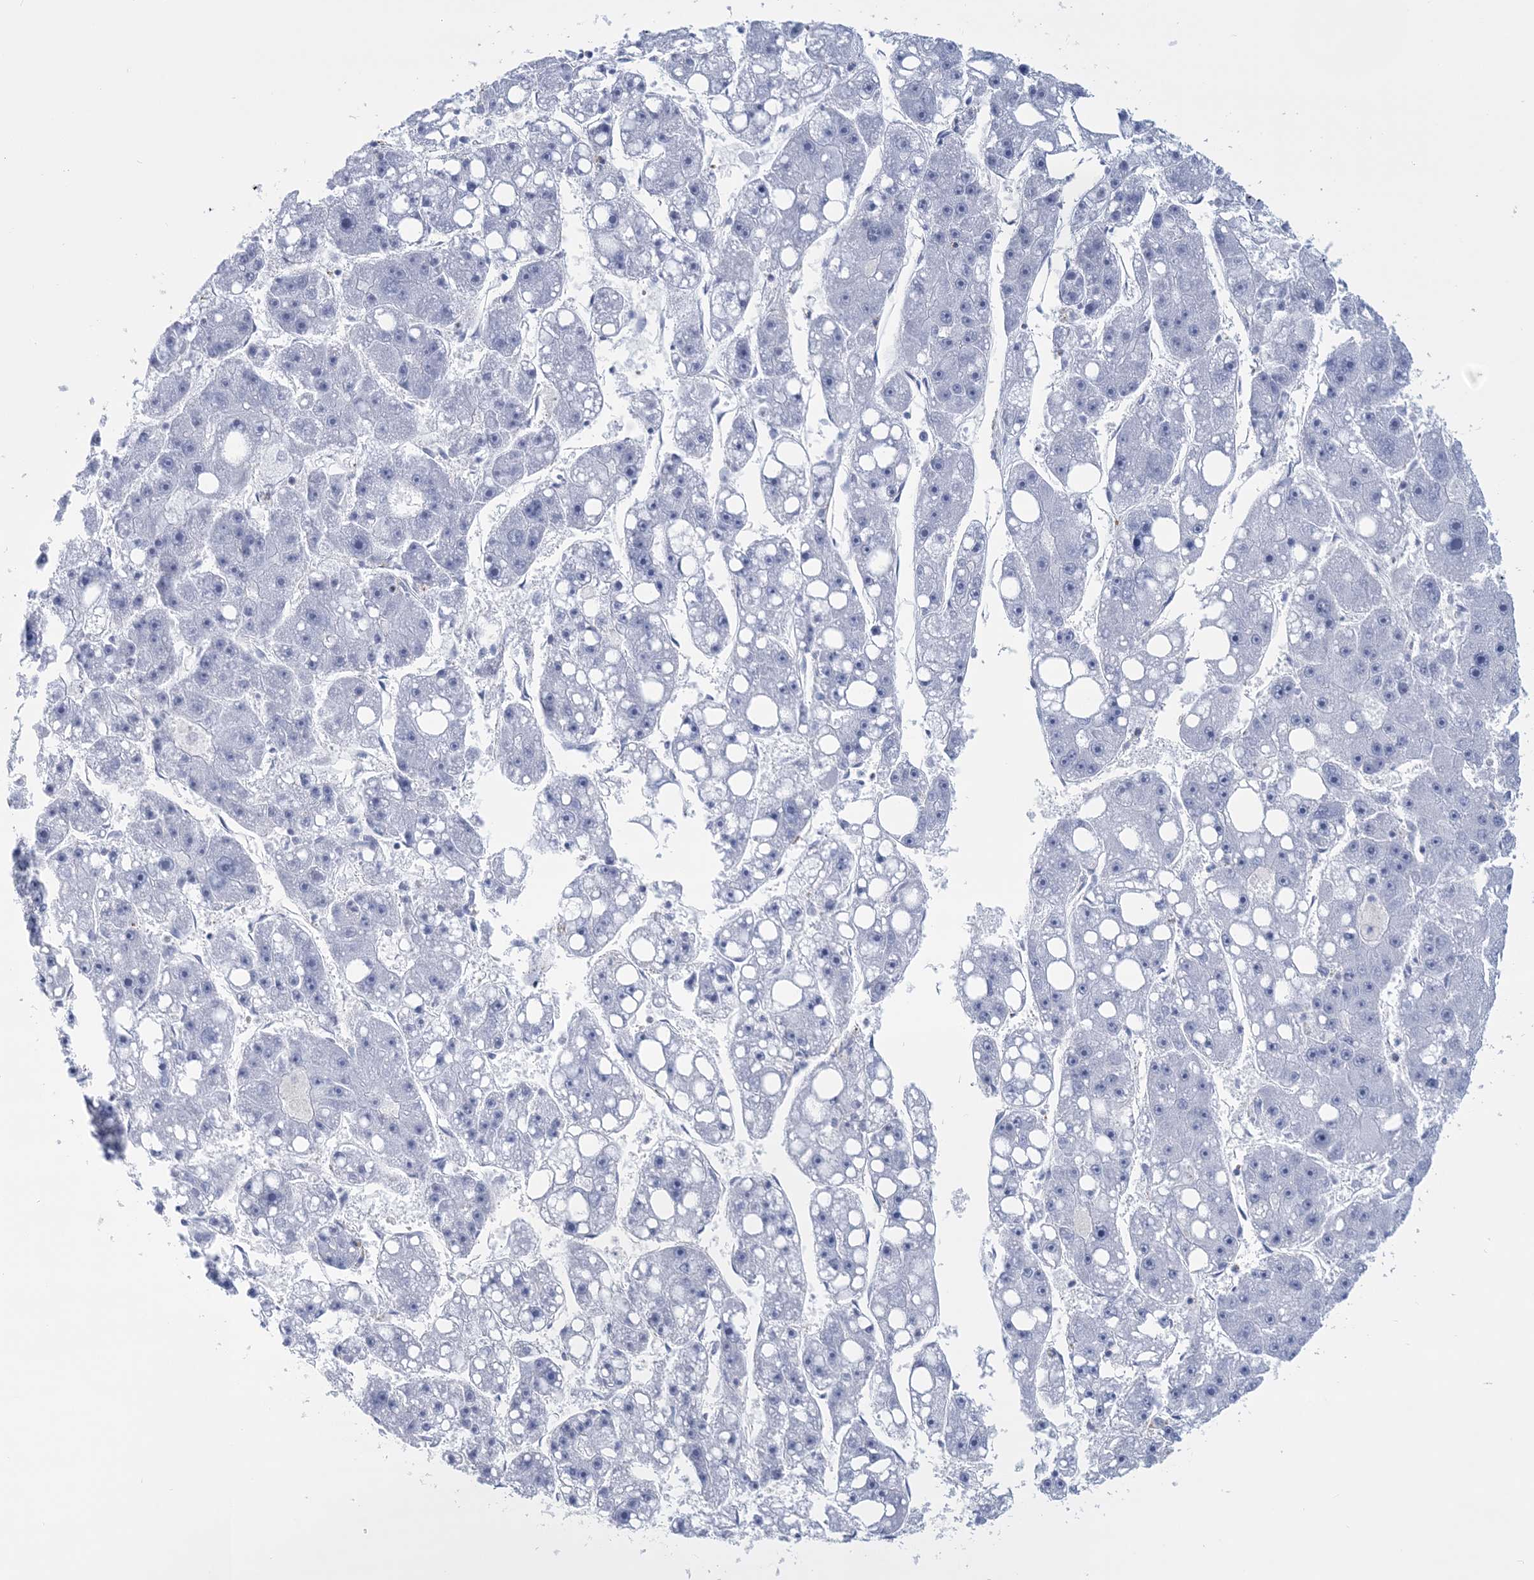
{"staining": {"intensity": "negative", "quantity": "none", "location": "none"}, "tissue": "liver cancer", "cell_type": "Tumor cells", "image_type": "cancer", "snomed": [{"axis": "morphology", "description": "Carcinoma, Hepatocellular, NOS"}, {"axis": "topography", "description": "Liver"}], "caption": "DAB immunohistochemical staining of human liver cancer (hepatocellular carcinoma) exhibits no significant staining in tumor cells. Nuclei are stained in blue.", "gene": "C11orf21", "patient": {"sex": "female", "age": 61}}